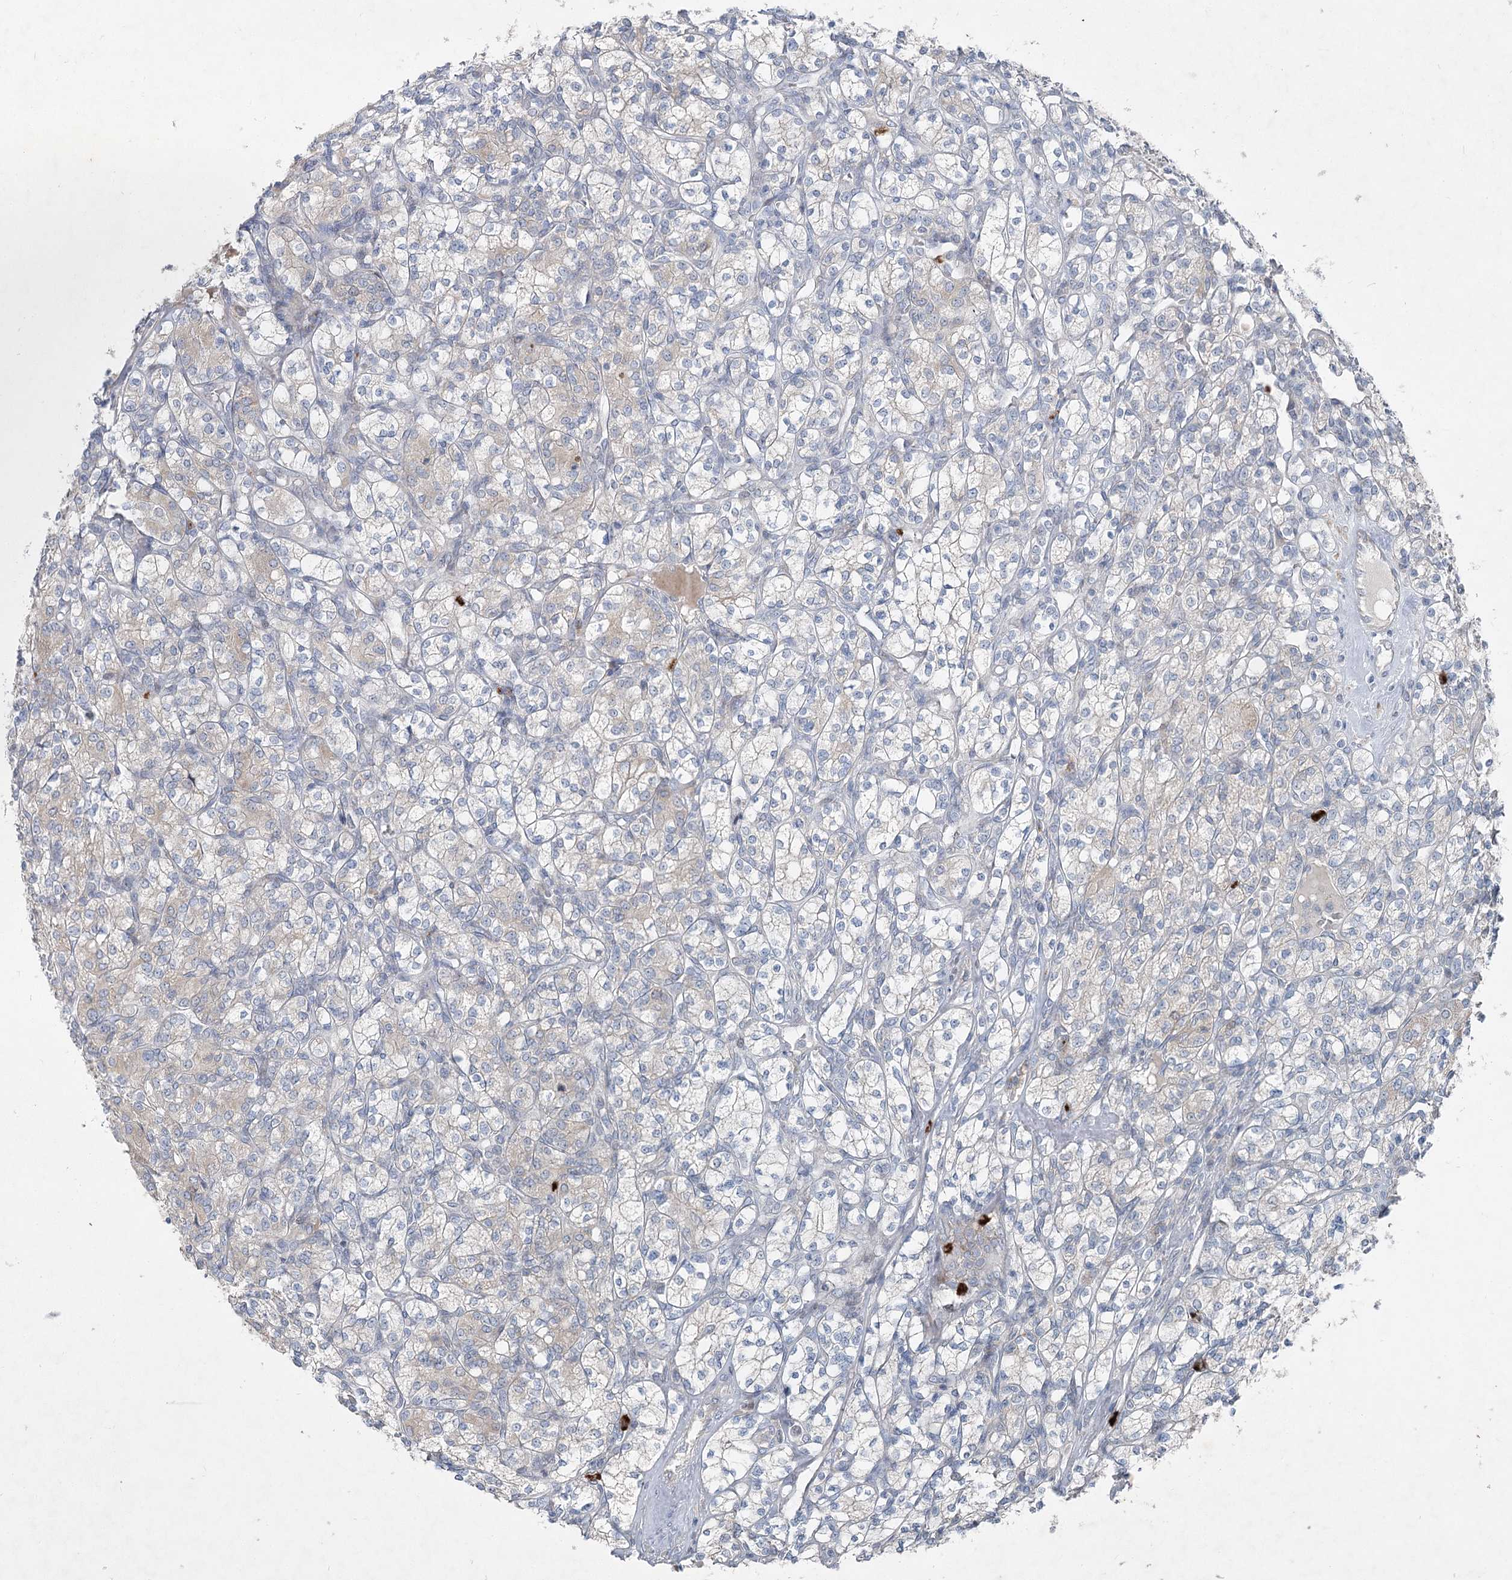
{"staining": {"intensity": "negative", "quantity": "none", "location": "none"}, "tissue": "renal cancer", "cell_type": "Tumor cells", "image_type": "cancer", "snomed": [{"axis": "morphology", "description": "Adenocarcinoma, NOS"}, {"axis": "topography", "description": "Kidney"}], "caption": "A photomicrograph of adenocarcinoma (renal) stained for a protein displays no brown staining in tumor cells.", "gene": "PLA2G12A", "patient": {"sex": "male", "age": 77}}